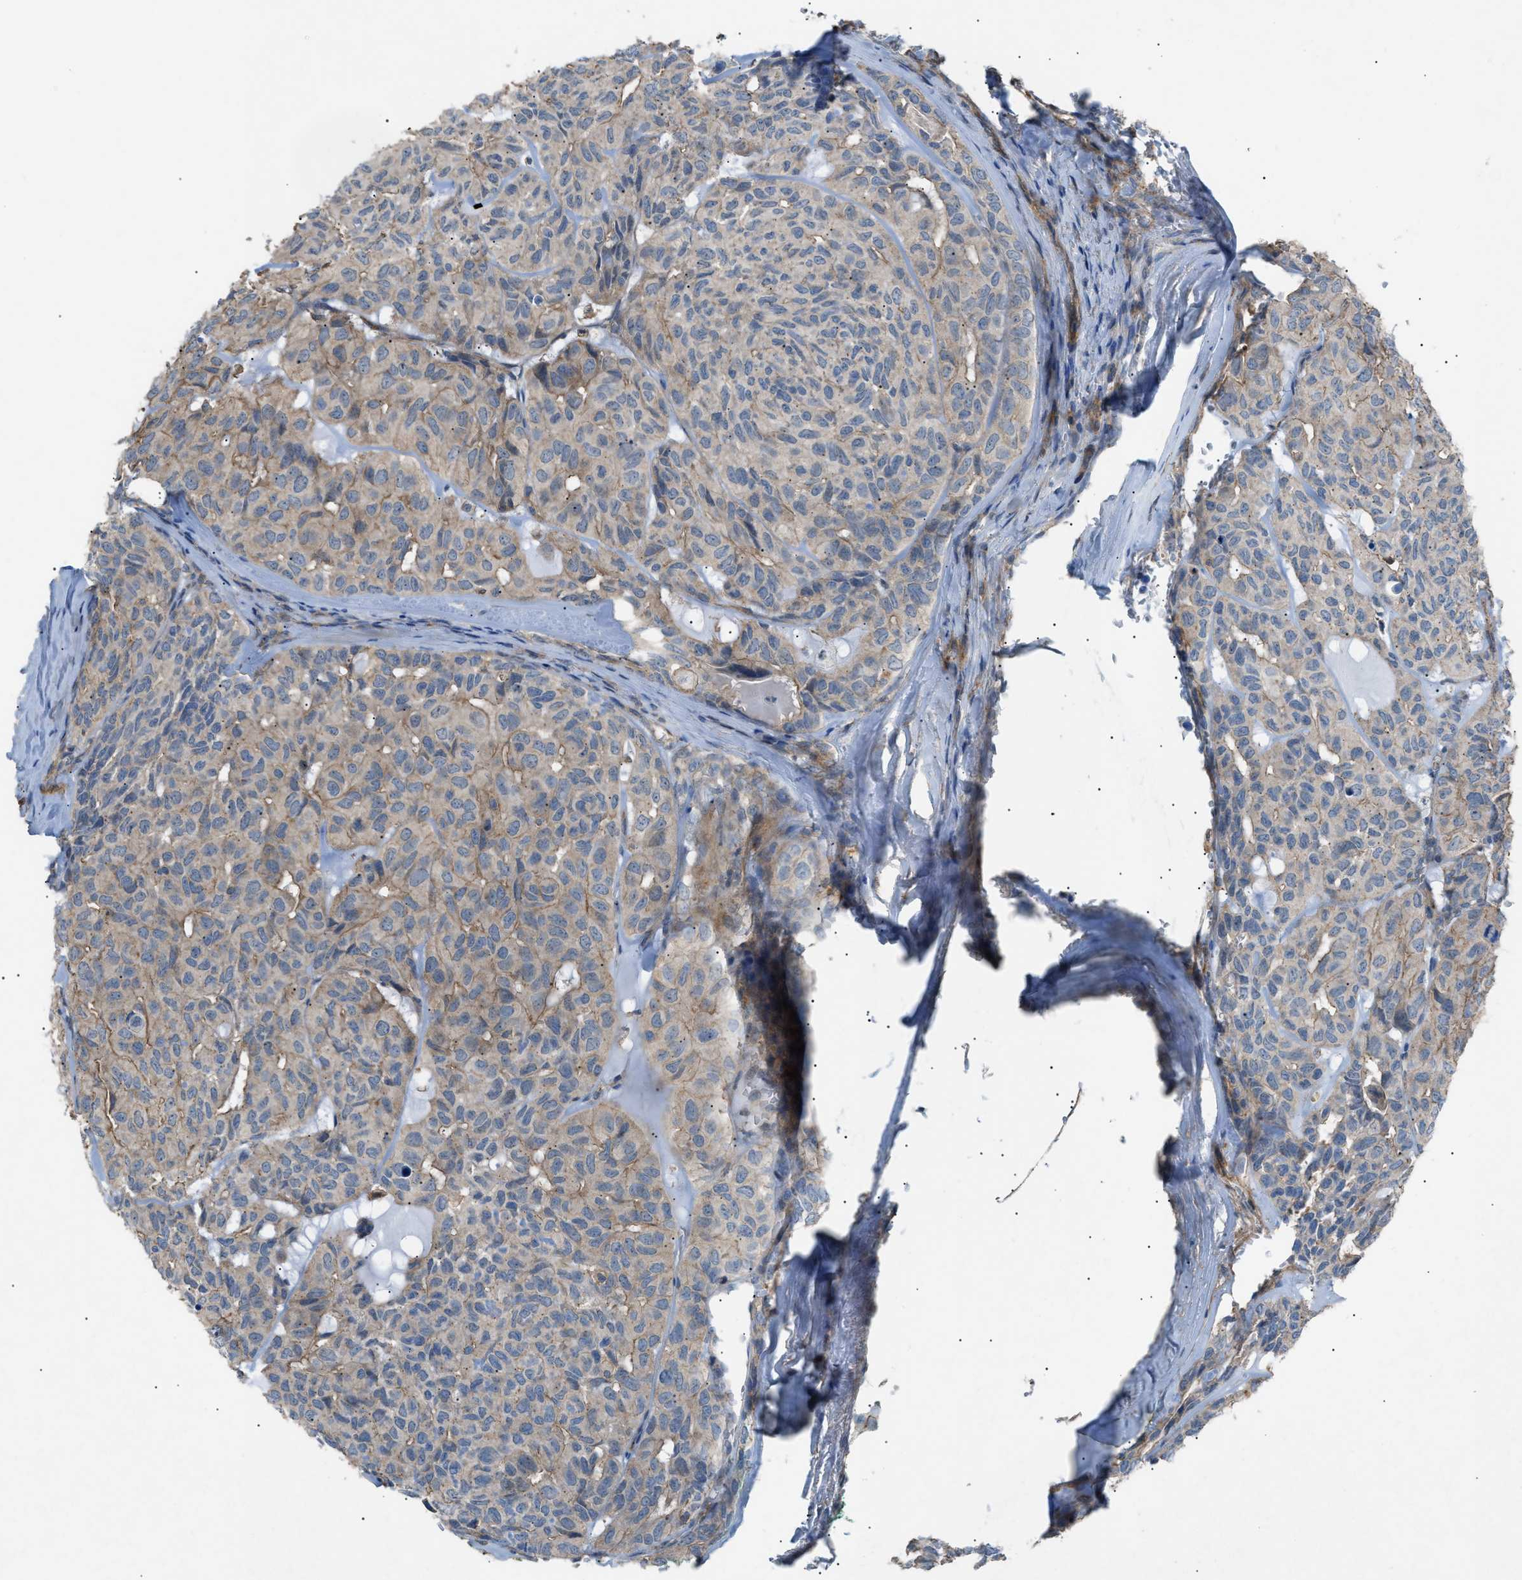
{"staining": {"intensity": "weak", "quantity": ">75%", "location": "cytoplasmic/membranous"}, "tissue": "head and neck cancer", "cell_type": "Tumor cells", "image_type": "cancer", "snomed": [{"axis": "morphology", "description": "Adenocarcinoma, NOS"}, {"axis": "topography", "description": "Salivary gland, NOS"}, {"axis": "topography", "description": "Head-Neck"}], "caption": "Immunohistochemistry histopathology image of neoplastic tissue: head and neck cancer (adenocarcinoma) stained using immunohistochemistry displays low levels of weak protein expression localized specifically in the cytoplasmic/membranous of tumor cells, appearing as a cytoplasmic/membranous brown color.", "gene": "NCK2", "patient": {"sex": "female", "age": 76}}